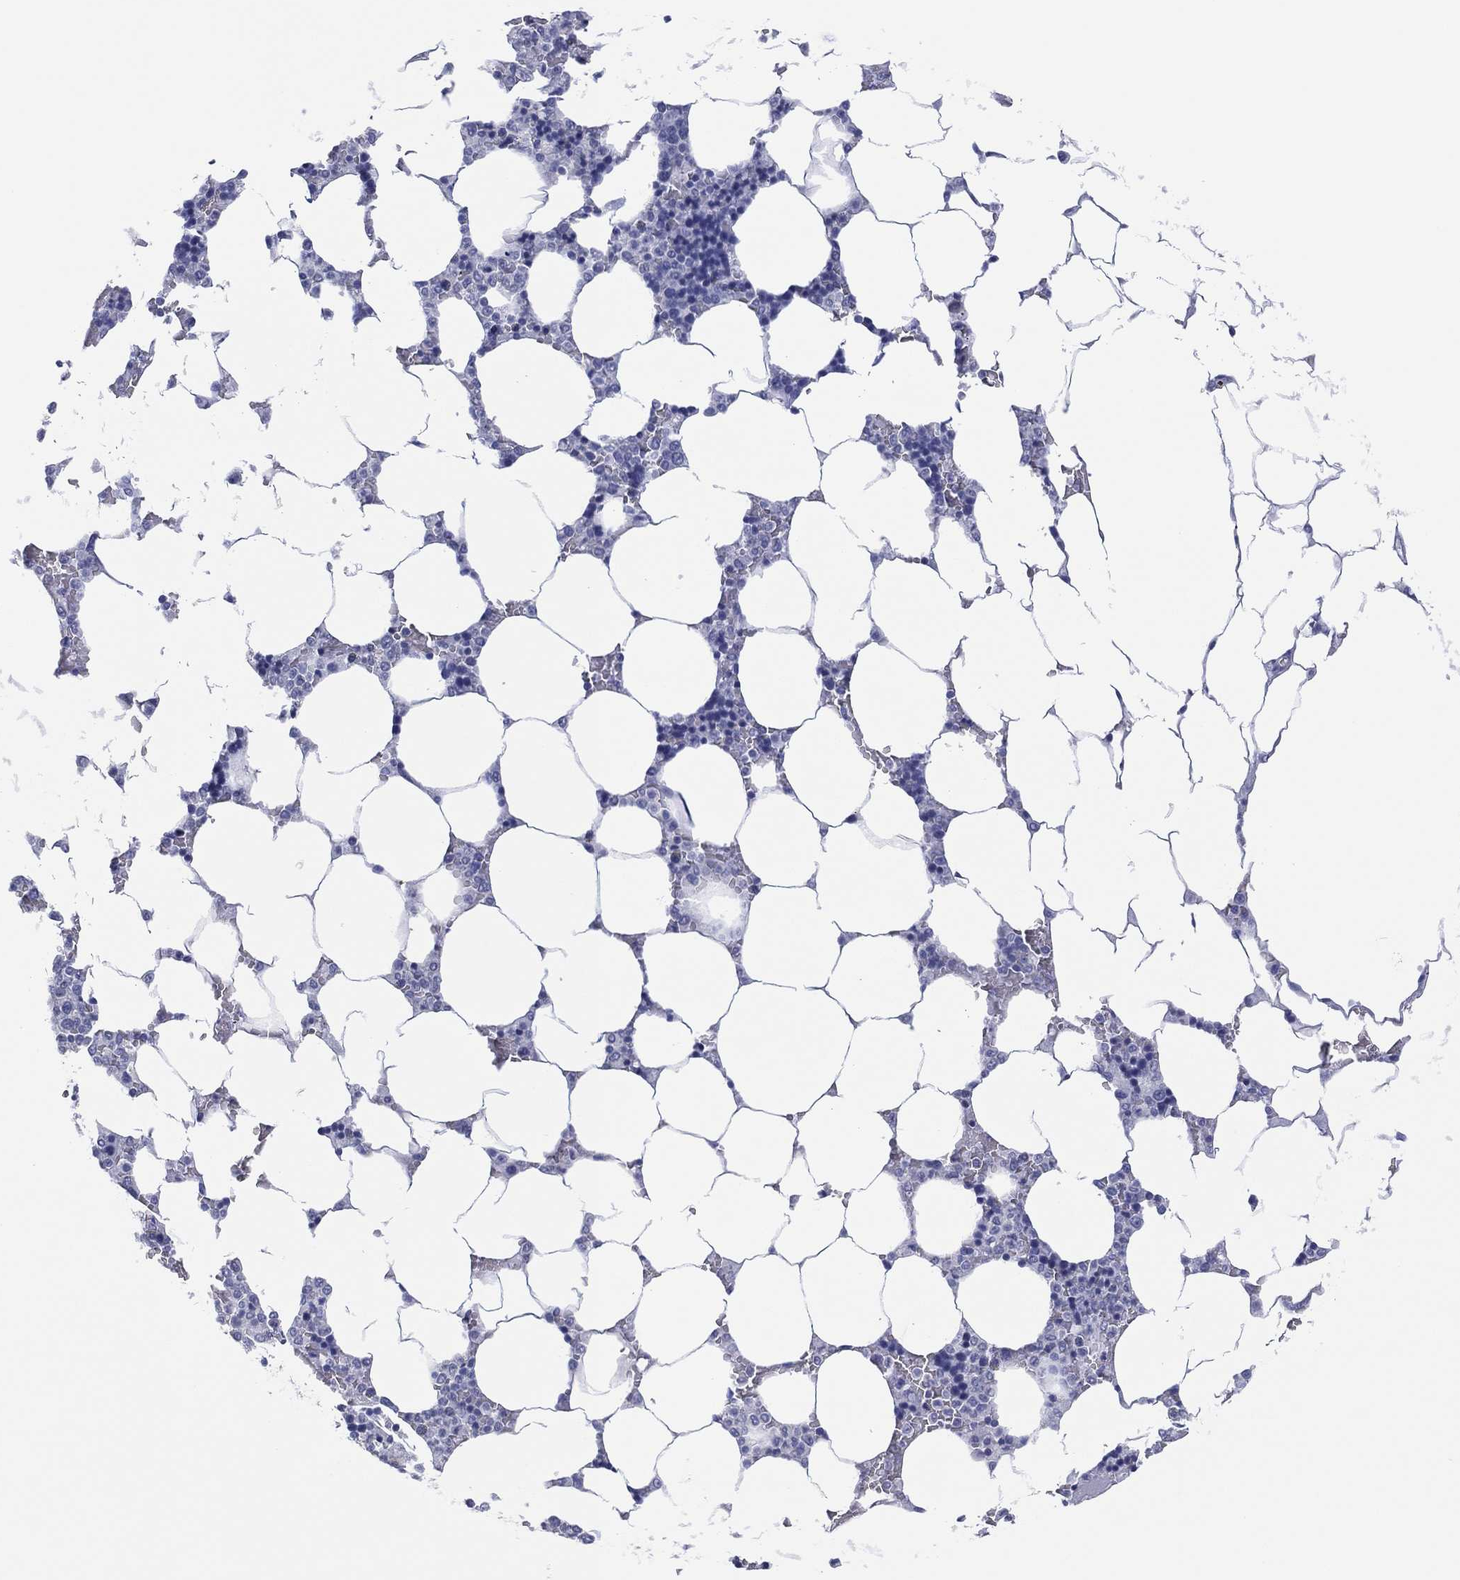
{"staining": {"intensity": "negative", "quantity": "none", "location": "none"}, "tissue": "bone marrow", "cell_type": "Hematopoietic cells", "image_type": "normal", "snomed": [{"axis": "morphology", "description": "Normal tissue, NOS"}, {"axis": "topography", "description": "Bone marrow"}], "caption": "Hematopoietic cells show no significant protein staining in unremarkable bone marrow. (Stains: DAB immunohistochemistry with hematoxylin counter stain, Microscopy: brightfield microscopy at high magnification).", "gene": "UTF1", "patient": {"sex": "male", "age": 63}}